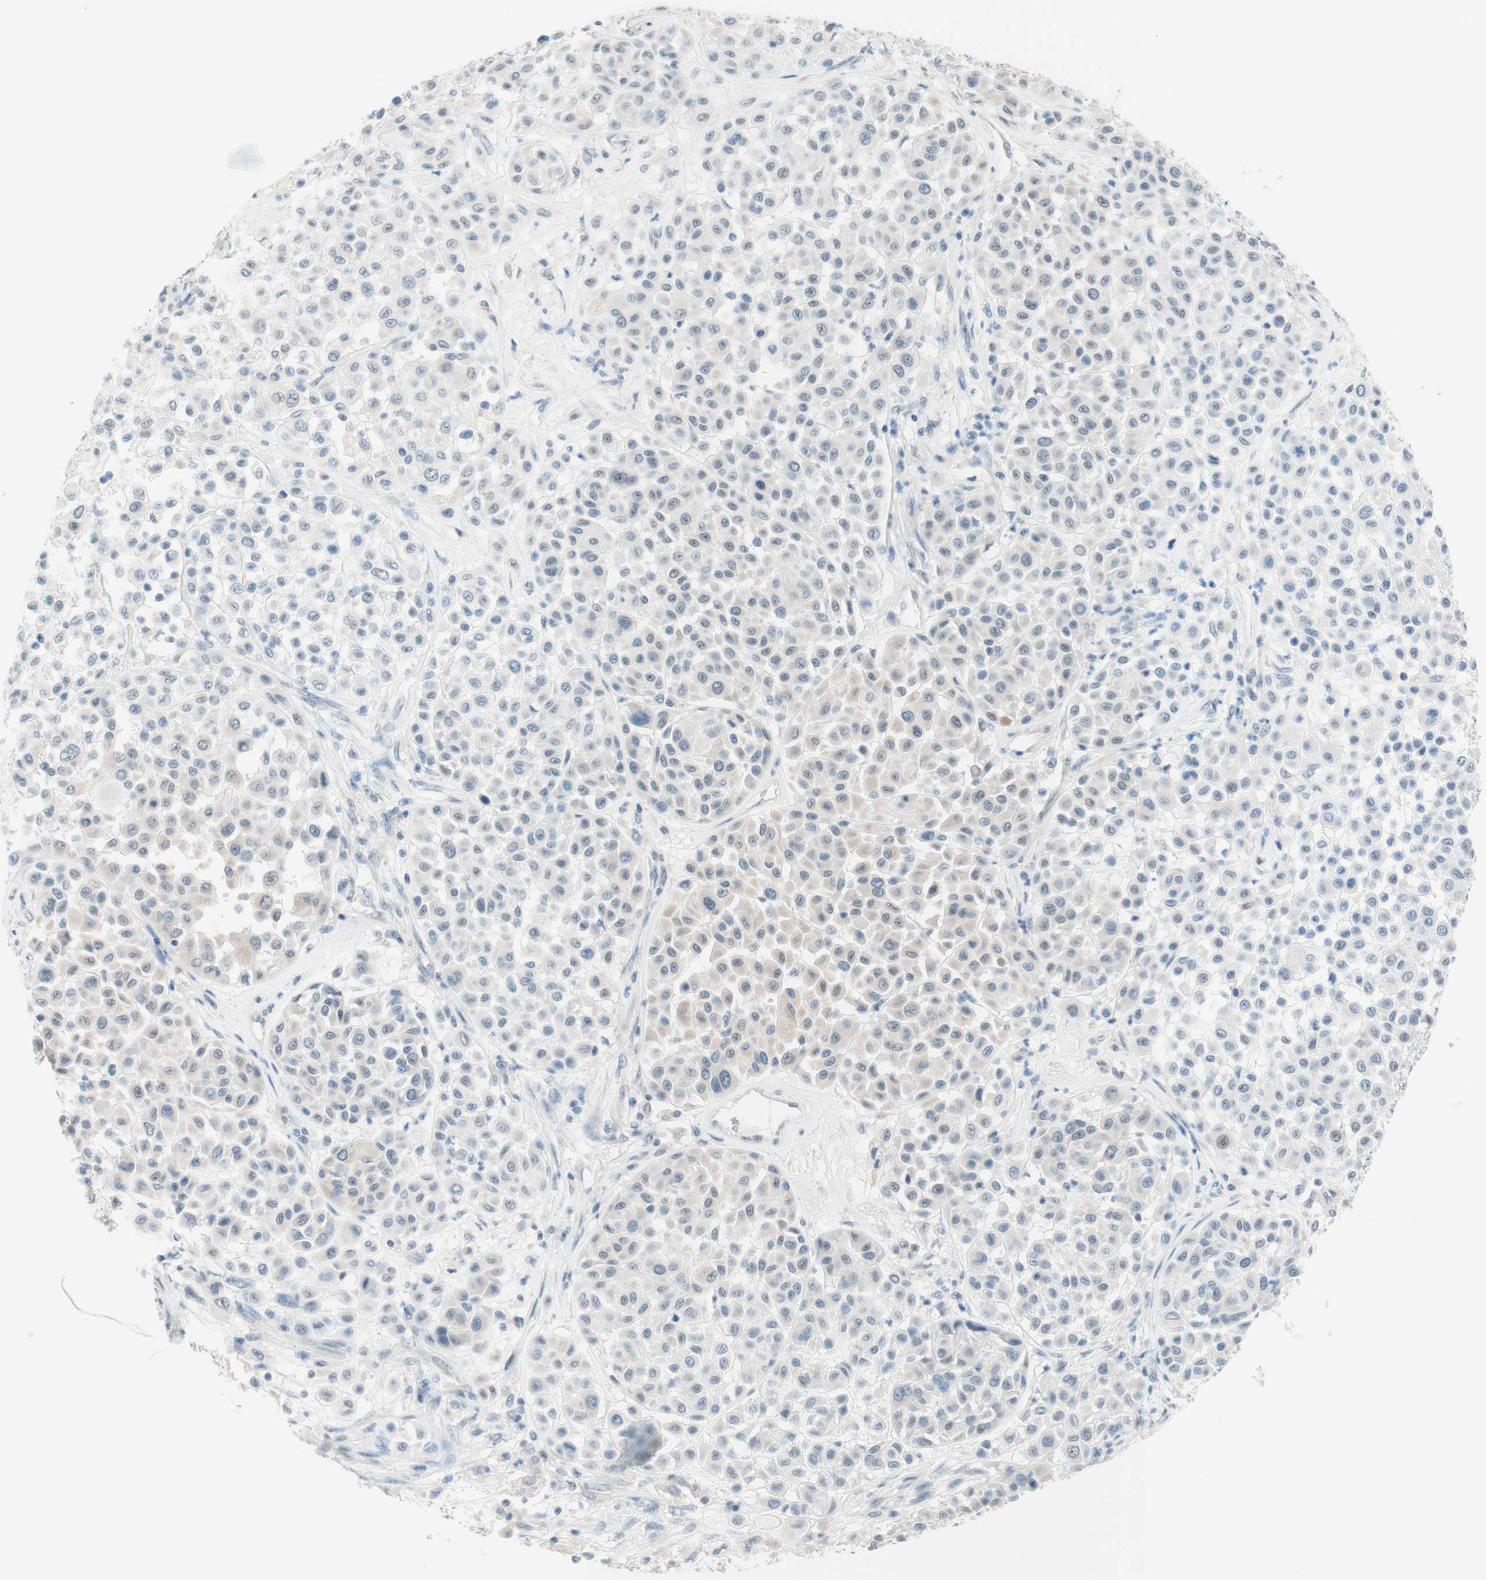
{"staining": {"intensity": "negative", "quantity": "none", "location": "none"}, "tissue": "melanoma", "cell_type": "Tumor cells", "image_type": "cancer", "snomed": [{"axis": "morphology", "description": "Malignant melanoma, Metastatic site"}, {"axis": "topography", "description": "Soft tissue"}], "caption": "This is an IHC histopathology image of melanoma. There is no staining in tumor cells.", "gene": "JPH1", "patient": {"sex": "male", "age": 41}}